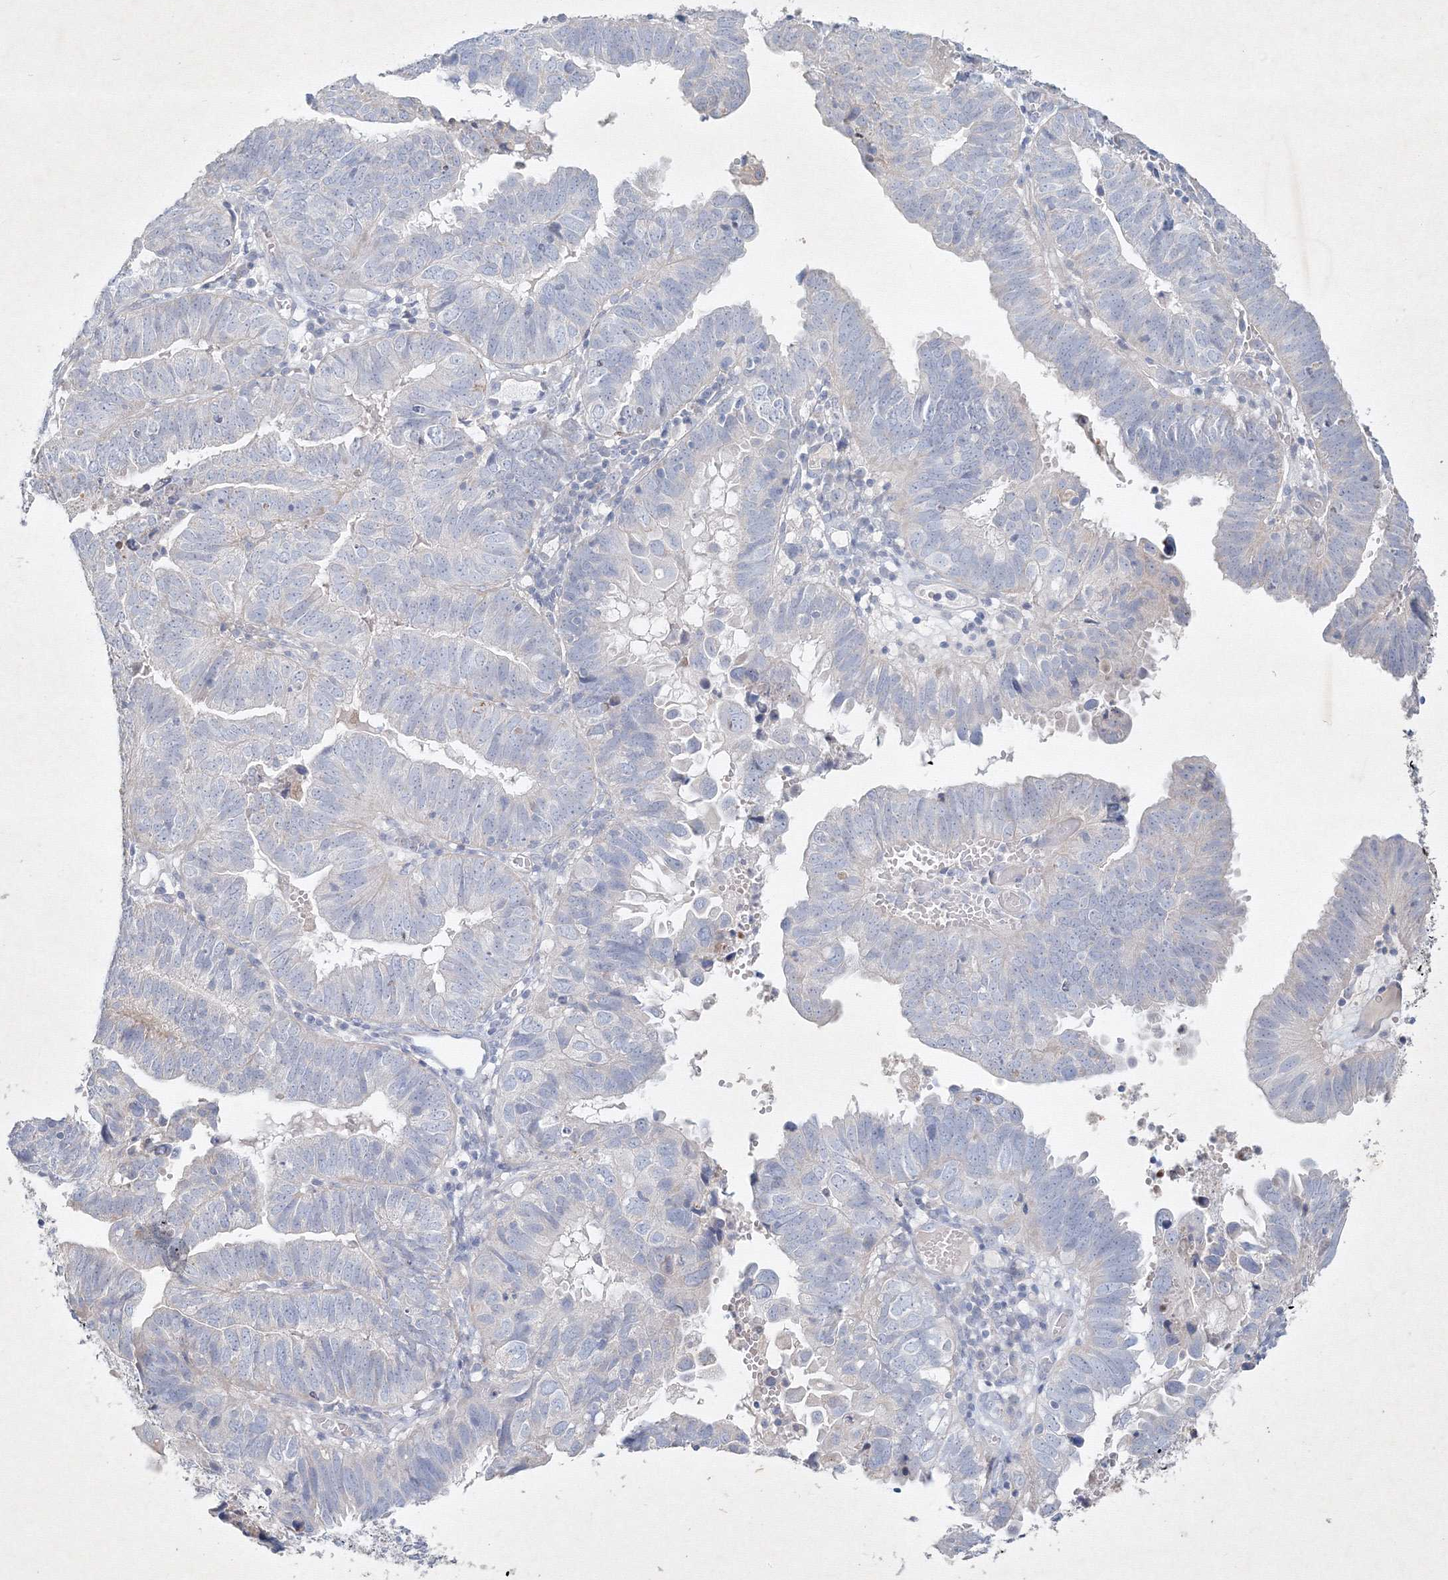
{"staining": {"intensity": "moderate", "quantity": "<25%", "location": "cytoplasmic/membranous"}, "tissue": "endometrial cancer", "cell_type": "Tumor cells", "image_type": "cancer", "snomed": [{"axis": "morphology", "description": "Adenocarcinoma, NOS"}, {"axis": "topography", "description": "Uterus"}], "caption": "Brown immunohistochemical staining in human adenocarcinoma (endometrial) exhibits moderate cytoplasmic/membranous positivity in about <25% of tumor cells. The staining was performed using DAB (3,3'-diaminobenzidine), with brown indicating positive protein expression. Nuclei are stained blue with hematoxylin.", "gene": "CXXC4", "patient": {"sex": "female", "age": 77}}